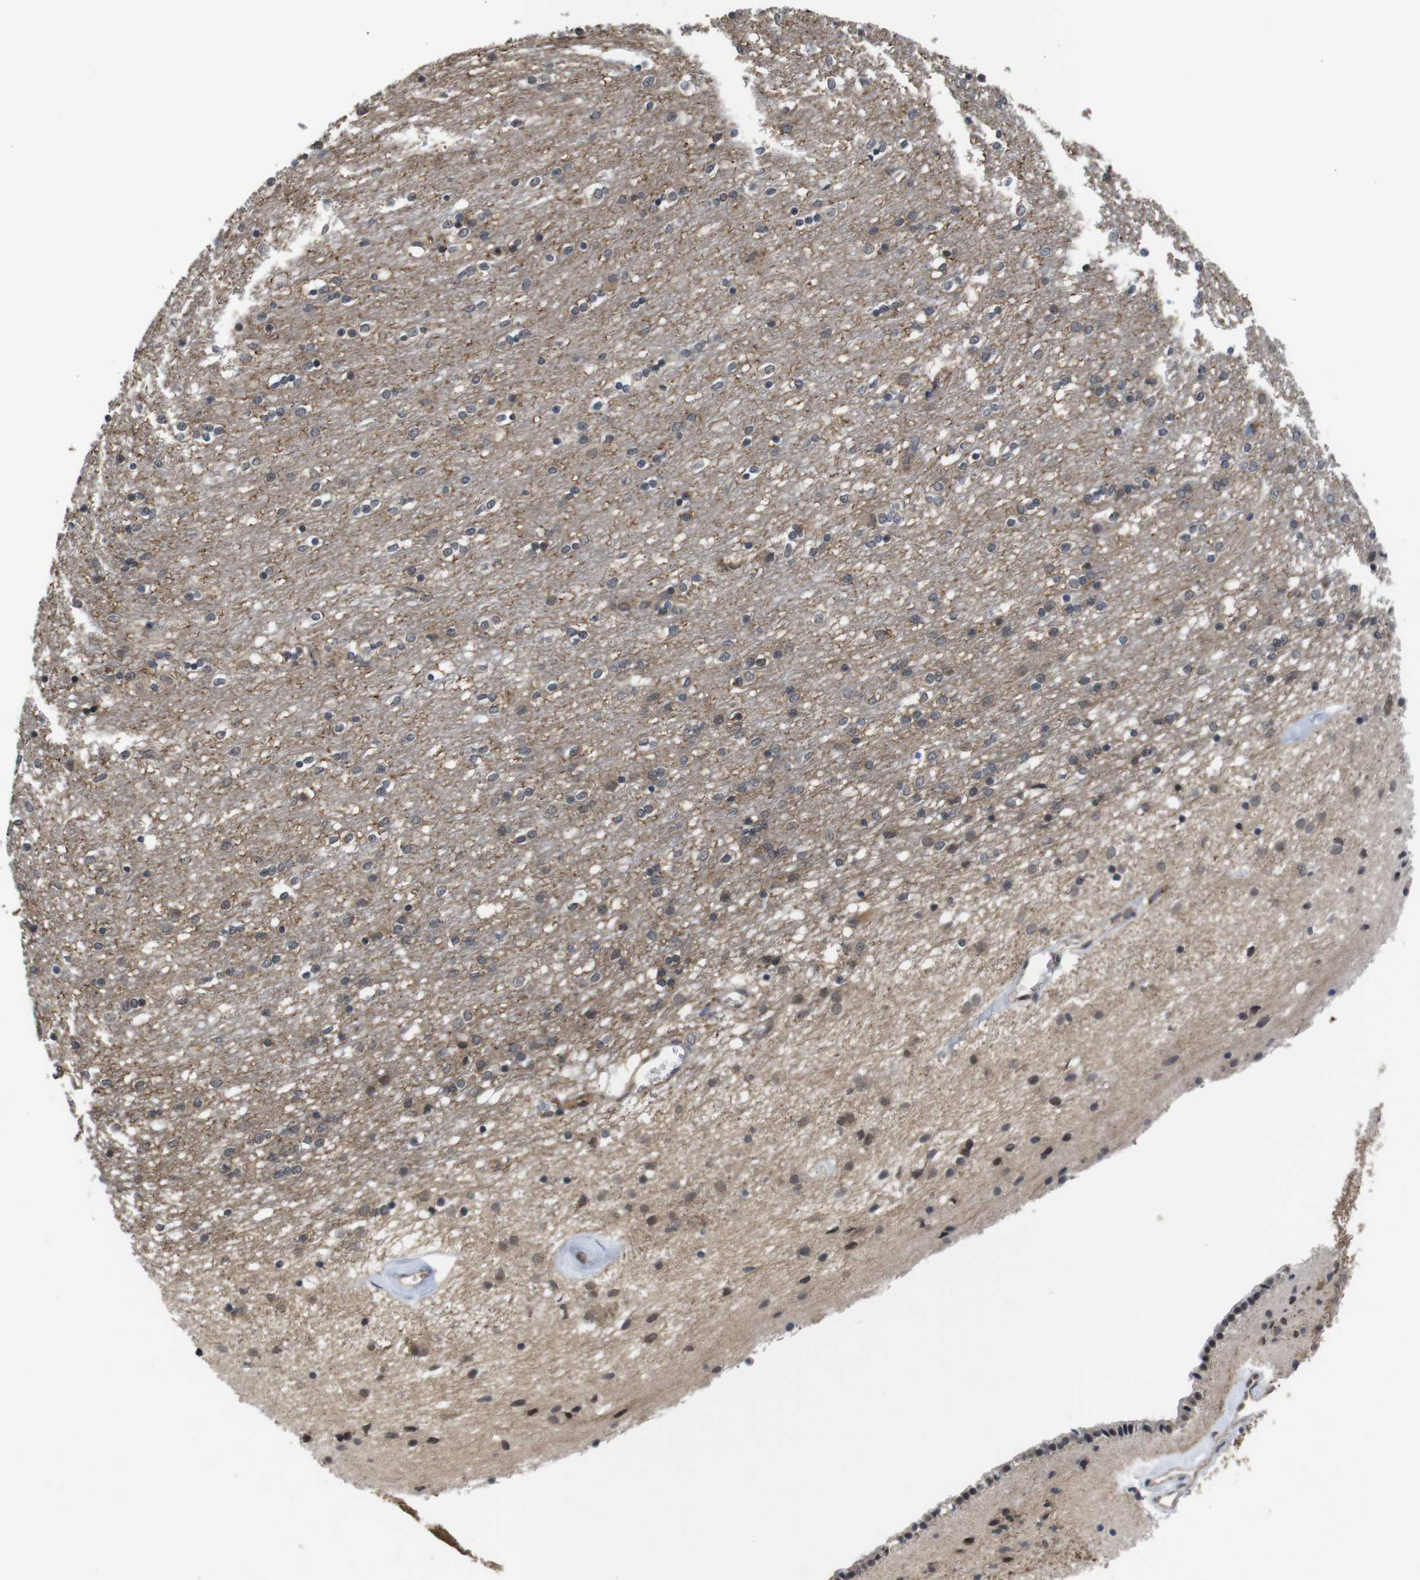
{"staining": {"intensity": "moderate", "quantity": "<25%", "location": "cytoplasmic/membranous"}, "tissue": "caudate", "cell_type": "Glial cells", "image_type": "normal", "snomed": [{"axis": "morphology", "description": "Normal tissue, NOS"}, {"axis": "topography", "description": "Lateral ventricle wall"}], "caption": "This photomicrograph exhibits immunohistochemistry staining of normal caudate, with low moderate cytoplasmic/membranous staining in about <25% of glial cells.", "gene": "FADD", "patient": {"sex": "female", "age": 54}}